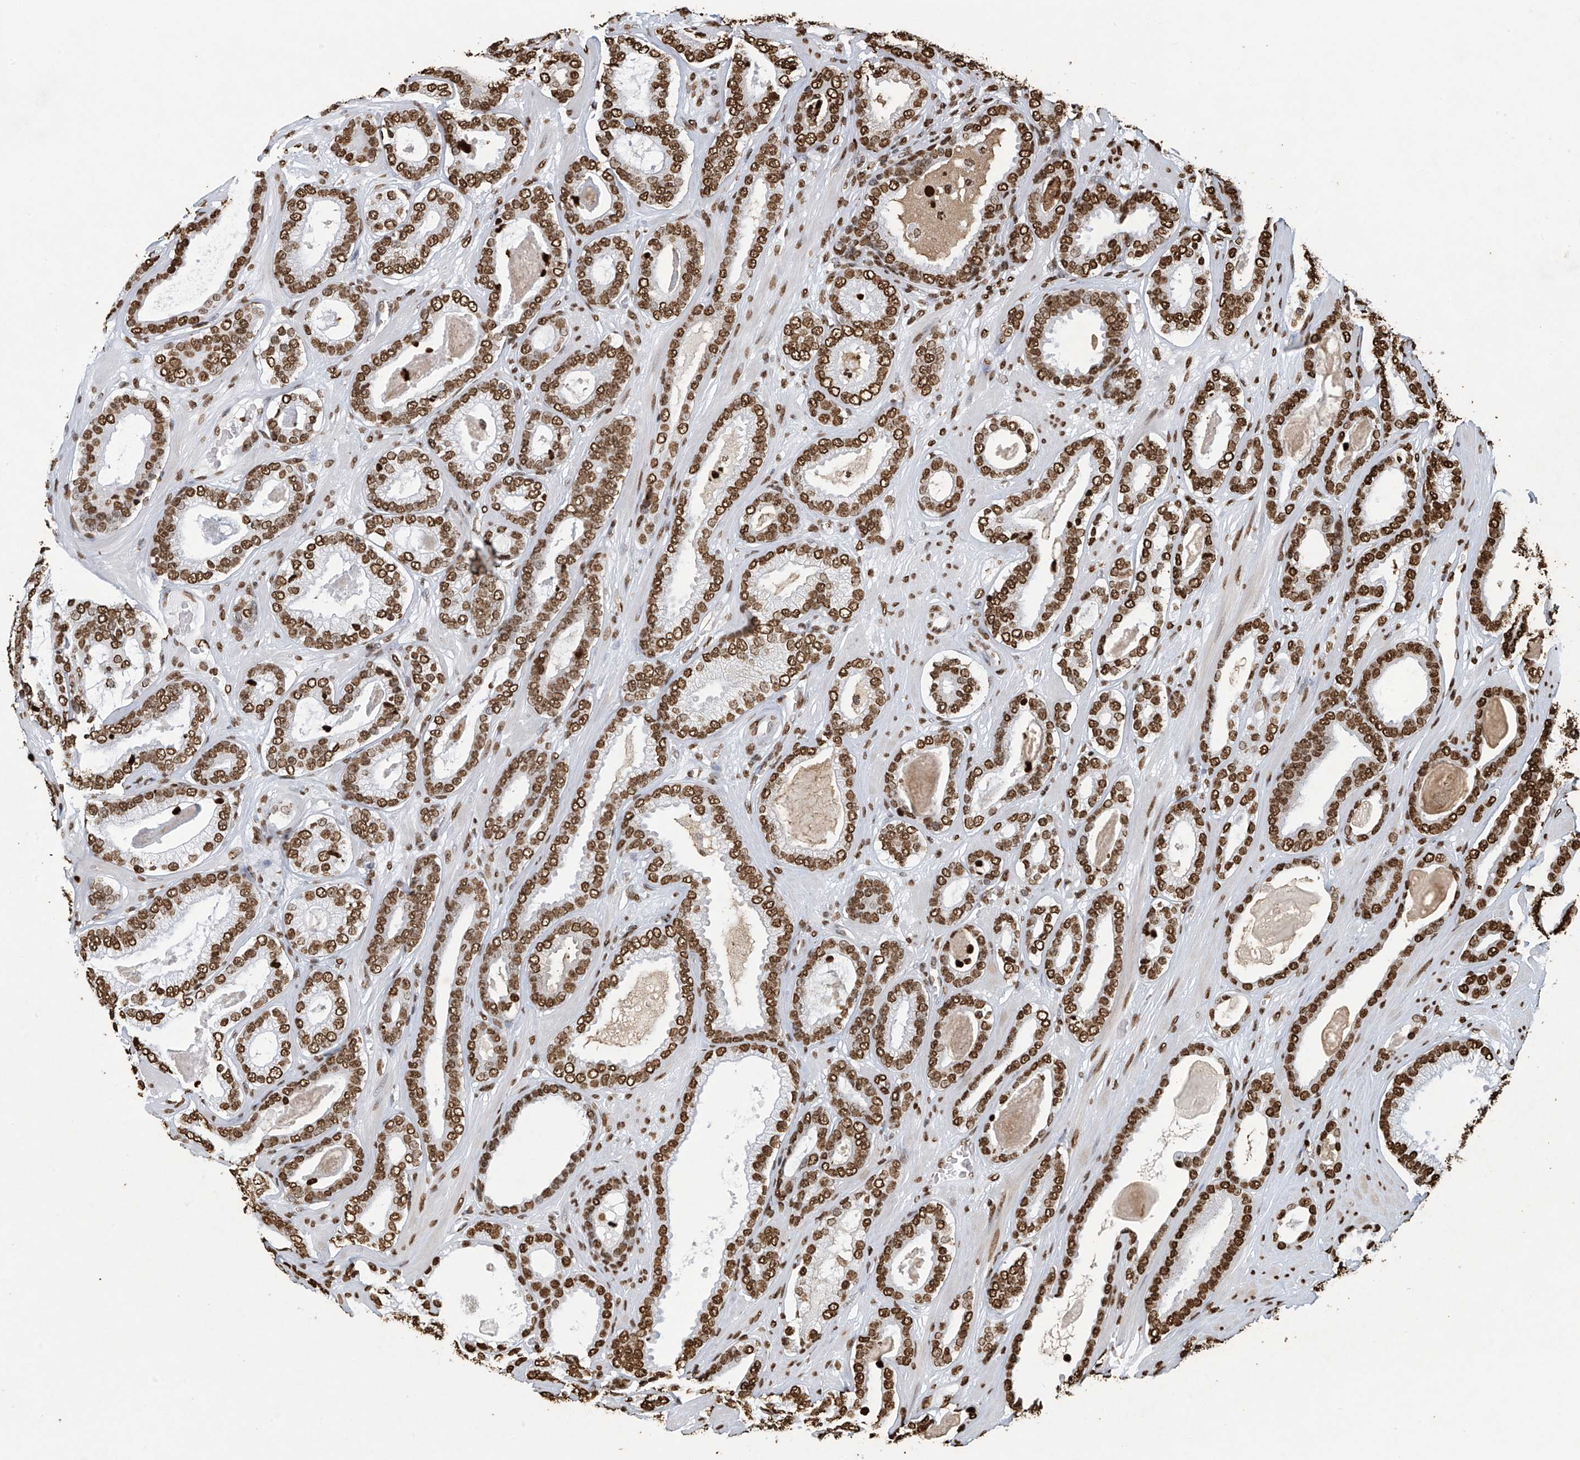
{"staining": {"intensity": "strong", "quantity": ">75%", "location": "nuclear"}, "tissue": "prostate cancer", "cell_type": "Tumor cells", "image_type": "cancer", "snomed": [{"axis": "morphology", "description": "Adenocarcinoma, High grade"}, {"axis": "topography", "description": "Prostate"}], "caption": "Prostate adenocarcinoma (high-grade) stained with a brown dye displays strong nuclear positive staining in about >75% of tumor cells.", "gene": "H3-3A", "patient": {"sex": "male", "age": 60}}